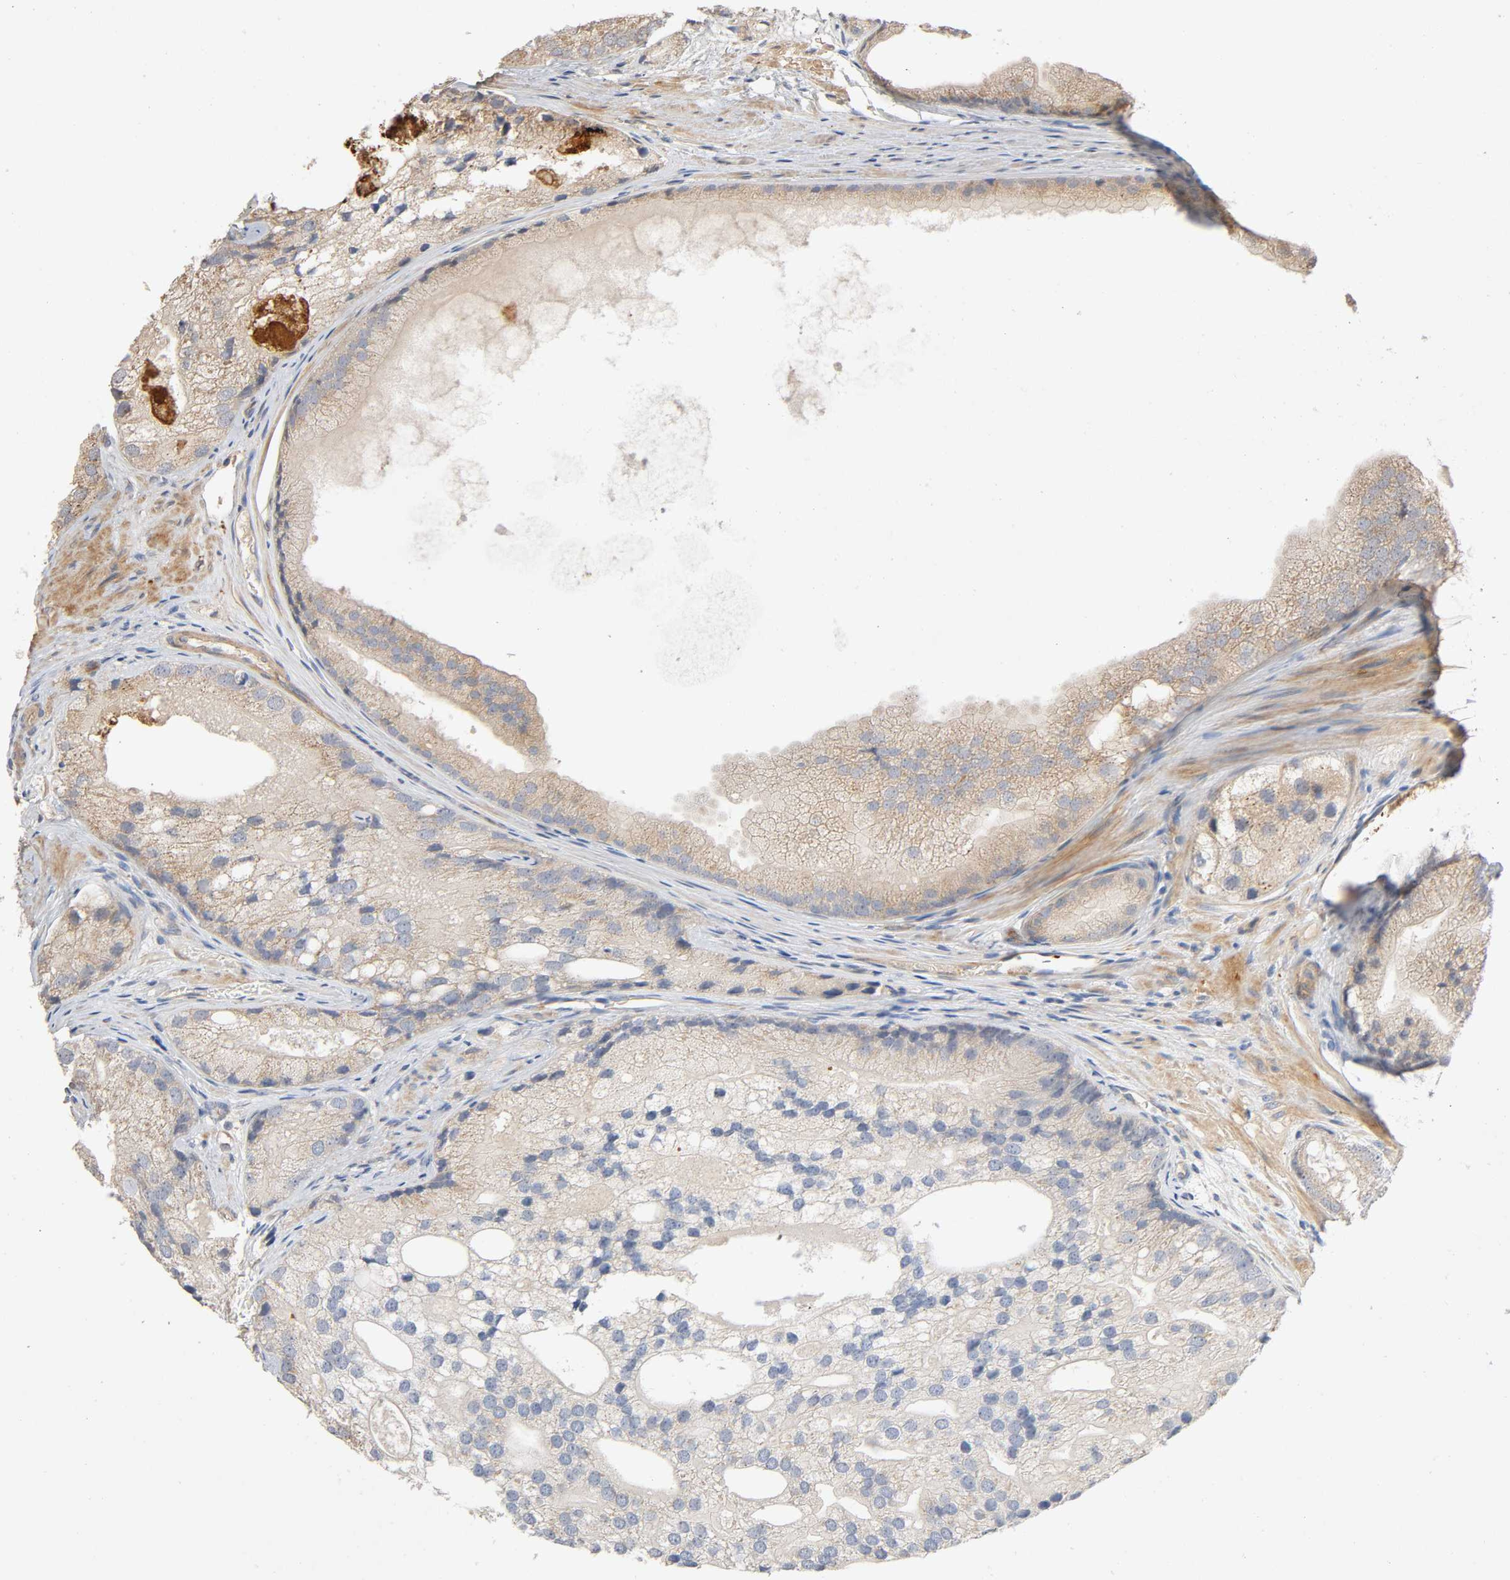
{"staining": {"intensity": "weak", "quantity": "<25%", "location": "cytoplasmic/membranous"}, "tissue": "prostate cancer", "cell_type": "Tumor cells", "image_type": "cancer", "snomed": [{"axis": "morphology", "description": "Adenocarcinoma, Low grade"}, {"axis": "topography", "description": "Prostate"}], "caption": "Immunohistochemistry (IHC) of human prostate cancer (adenocarcinoma (low-grade)) exhibits no staining in tumor cells.", "gene": "SGSM1", "patient": {"sex": "male", "age": 69}}